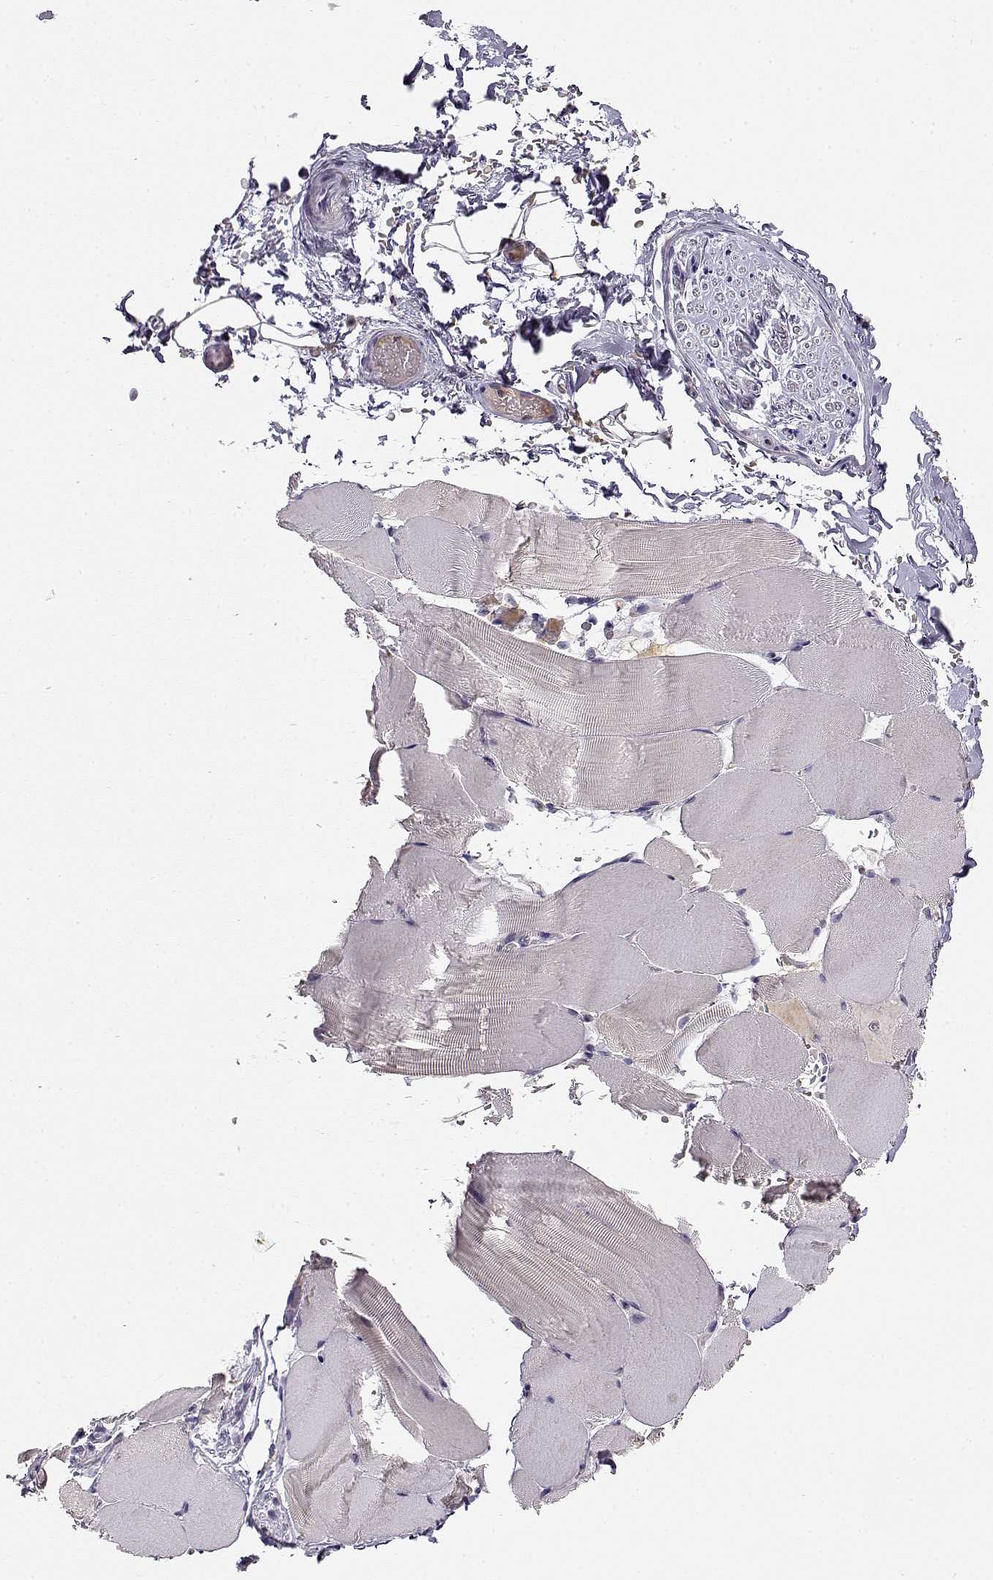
{"staining": {"intensity": "negative", "quantity": "none", "location": "none"}, "tissue": "skeletal muscle", "cell_type": "Myocytes", "image_type": "normal", "snomed": [{"axis": "morphology", "description": "Normal tissue, NOS"}, {"axis": "topography", "description": "Skeletal muscle"}], "caption": "Skeletal muscle stained for a protein using immunohistochemistry (IHC) demonstrates no positivity myocytes.", "gene": "TACR1", "patient": {"sex": "female", "age": 37}}